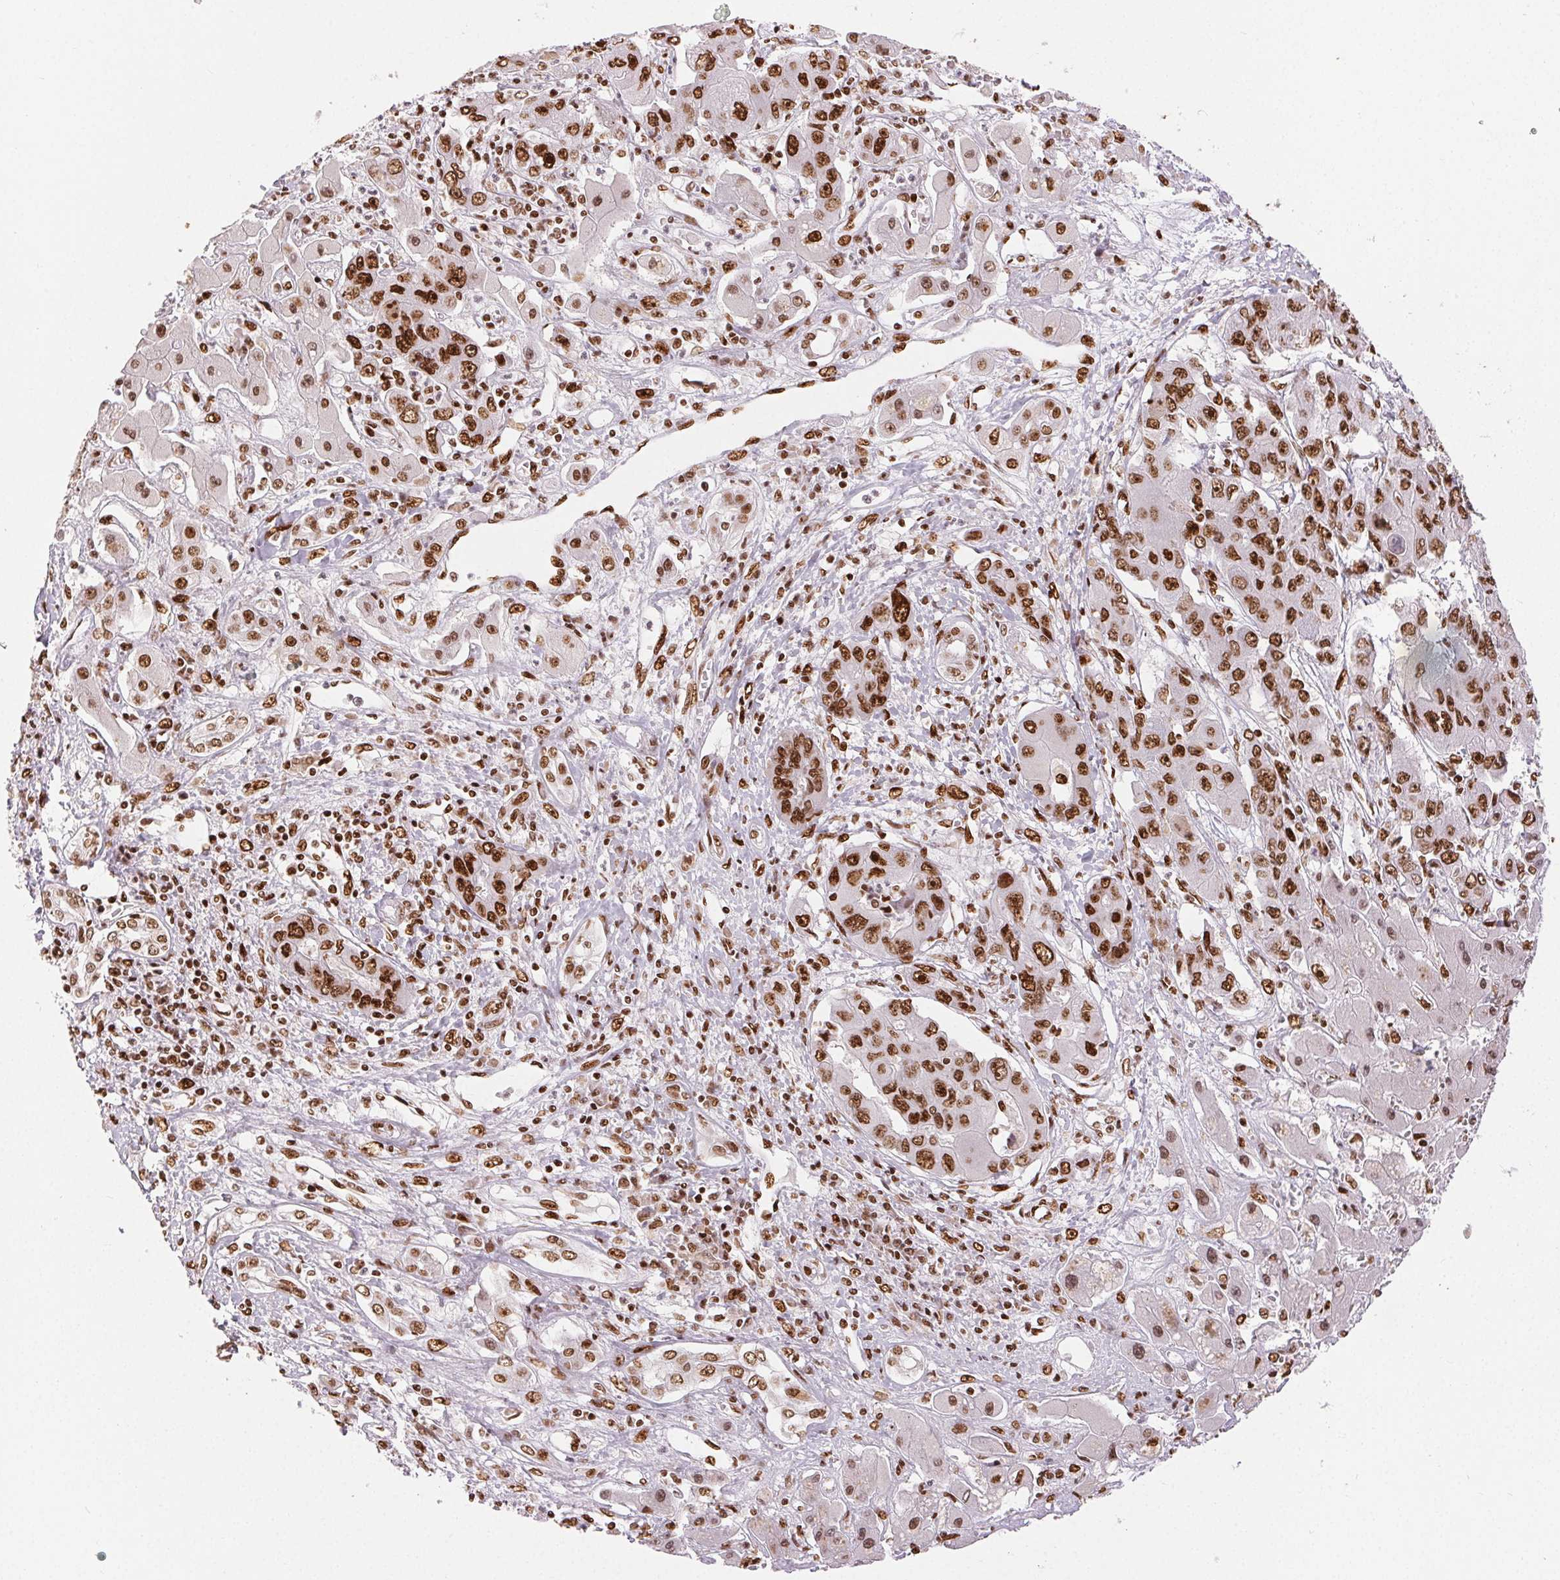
{"staining": {"intensity": "strong", "quantity": ">75%", "location": "nuclear"}, "tissue": "liver cancer", "cell_type": "Tumor cells", "image_type": "cancer", "snomed": [{"axis": "morphology", "description": "Cholangiocarcinoma"}, {"axis": "topography", "description": "Liver"}], "caption": "This histopathology image shows liver cancer stained with IHC to label a protein in brown. The nuclear of tumor cells show strong positivity for the protein. Nuclei are counter-stained blue.", "gene": "ZNF80", "patient": {"sex": "male", "age": 67}}